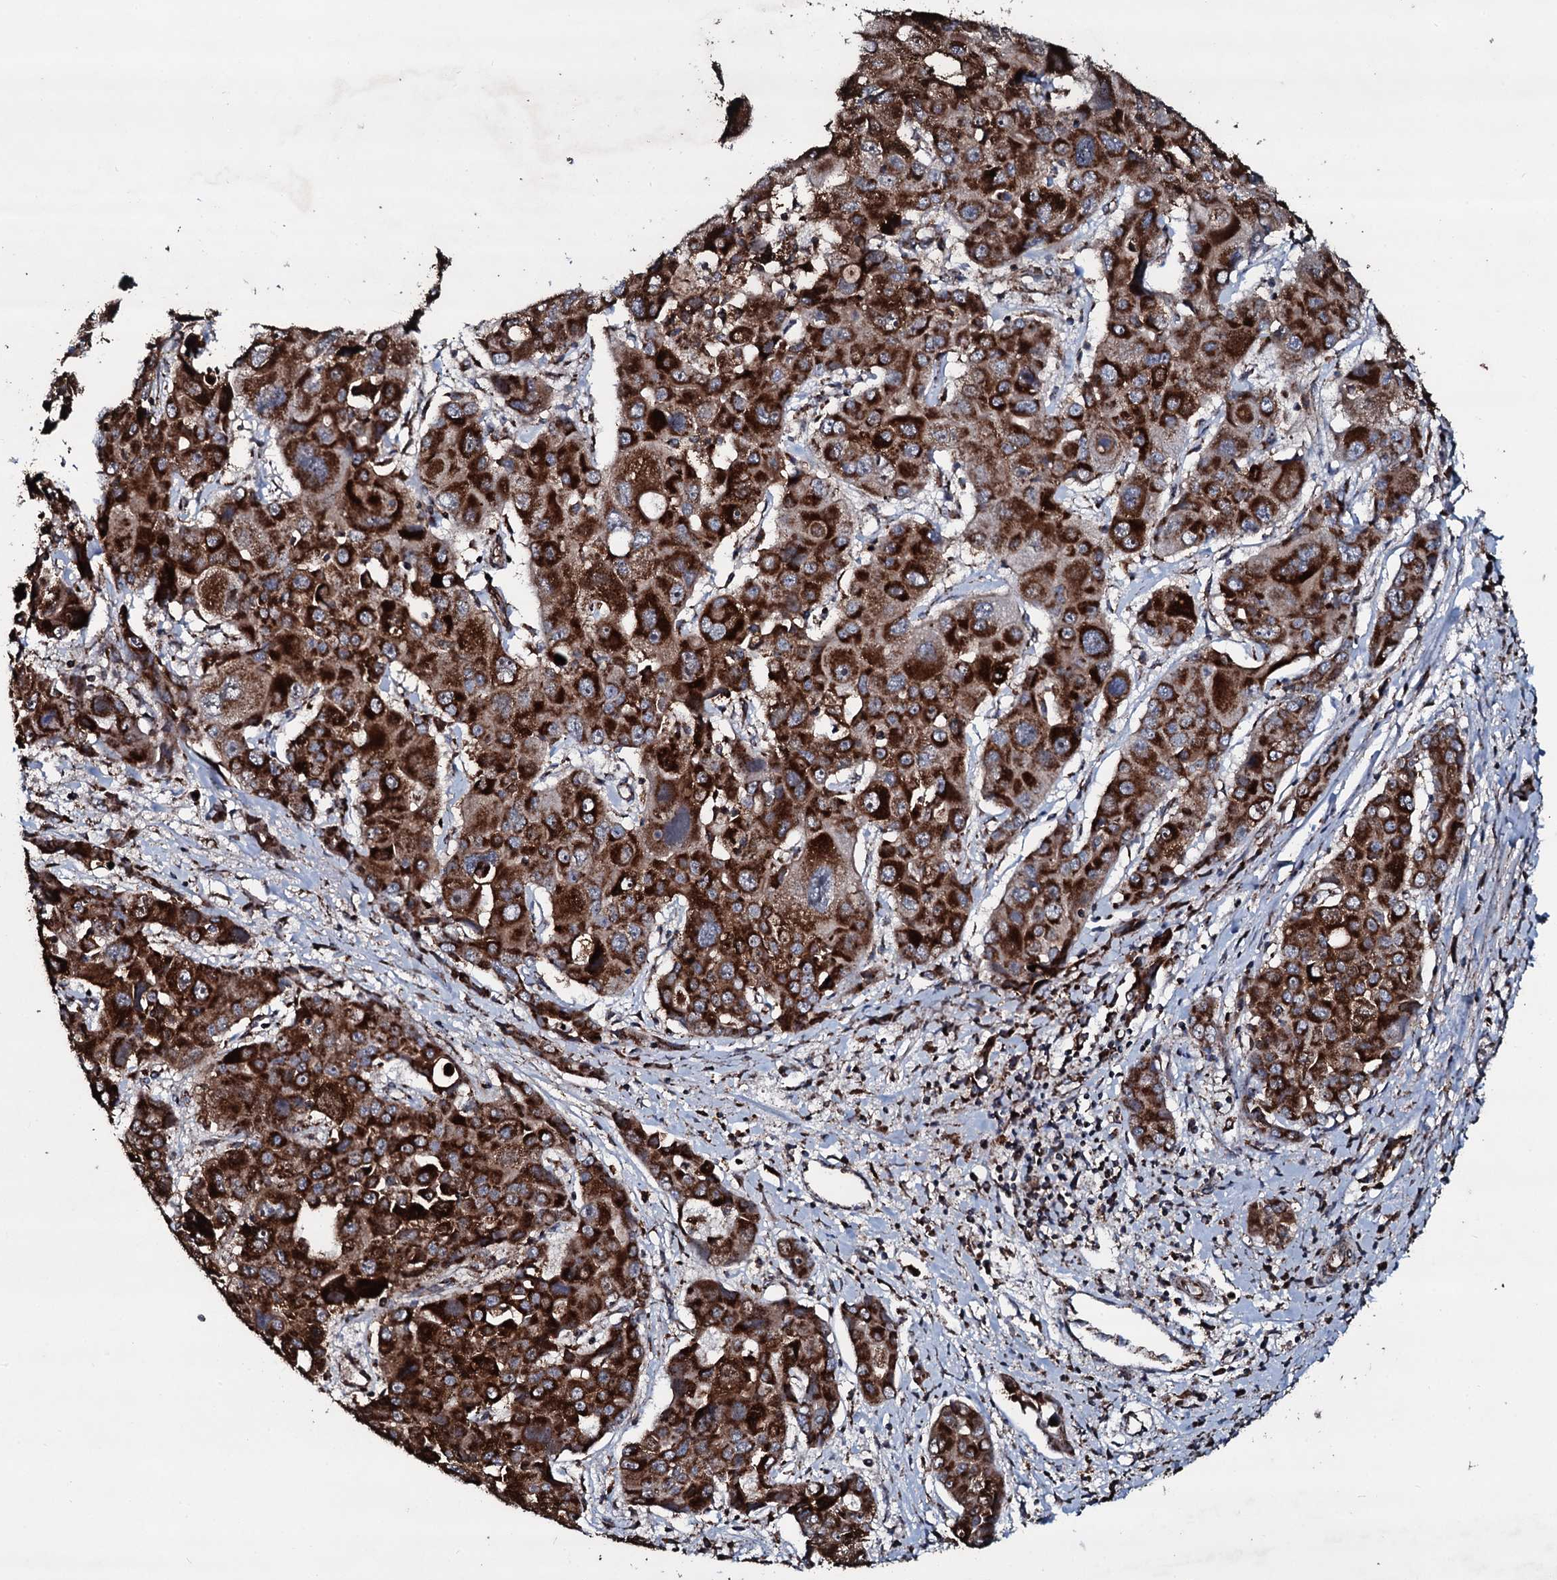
{"staining": {"intensity": "strong", "quantity": ">75%", "location": "cytoplasmic/membranous"}, "tissue": "liver cancer", "cell_type": "Tumor cells", "image_type": "cancer", "snomed": [{"axis": "morphology", "description": "Cholangiocarcinoma"}, {"axis": "topography", "description": "Liver"}], "caption": "Tumor cells show strong cytoplasmic/membranous expression in about >75% of cells in cholangiocarcinoma (liver). Nuclei are stained in blue.", "gene": "DYNC2I2", "patient": {"sex": "male", "age": 67}}